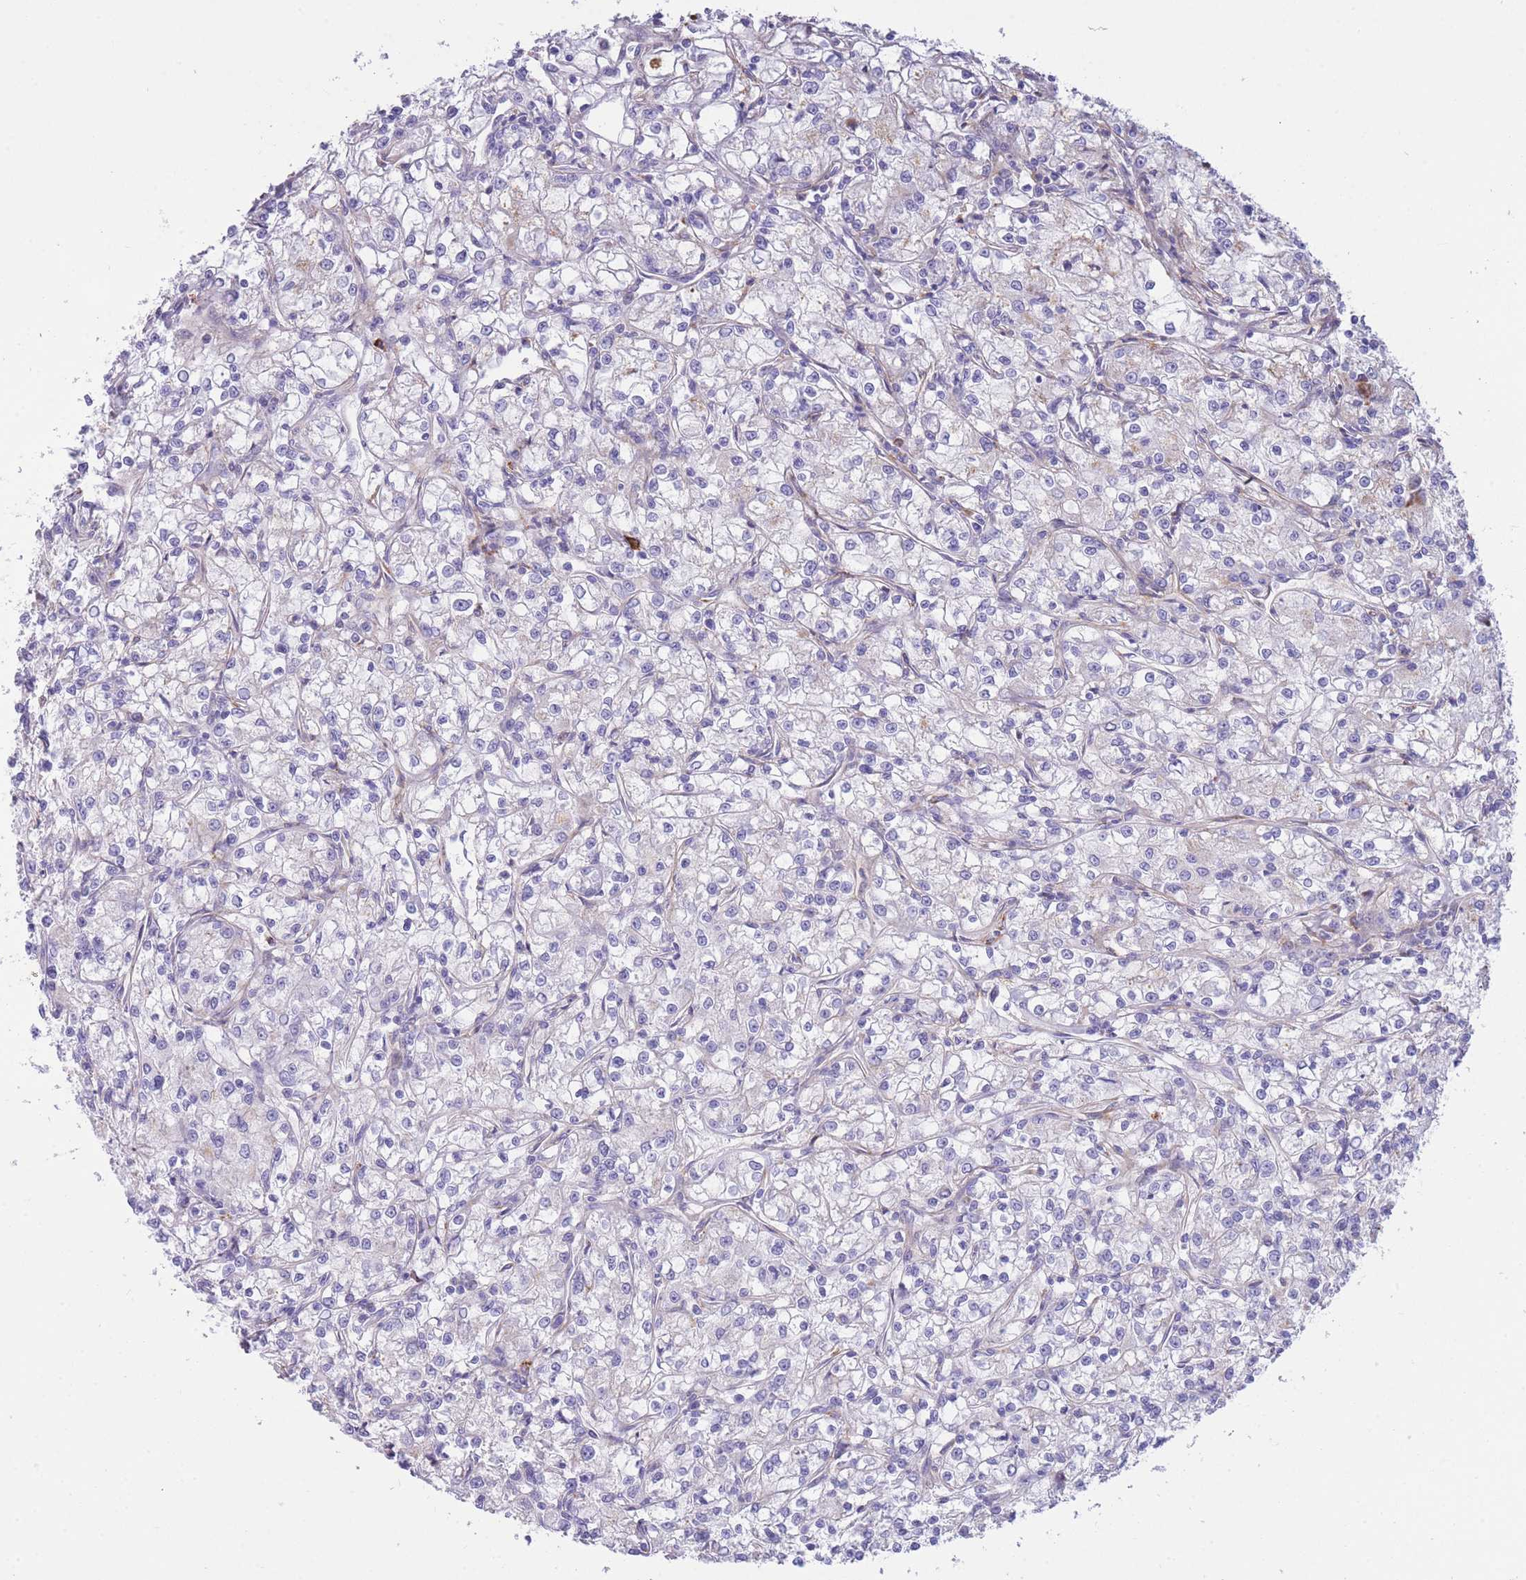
{"staining": {"intensity": "negative", "quantity": "none", "location": "none"}, "tissue": "renal cancer", "cell_type": "Tumor cells", "image_type": "cancer", "snomed": [{"axis": "morphology", "description": "Adenocarcinoma, NOS"}, {"axis": "topography", "description": "Kidney"}], "caption": "This is an immunohistochemistry (IHC) photomicrograph of adenocarcinoma (renal). There is no staining in tumor cells.", "gene": "PLBD1", "patient": {"sex": "female", "age": 59}}